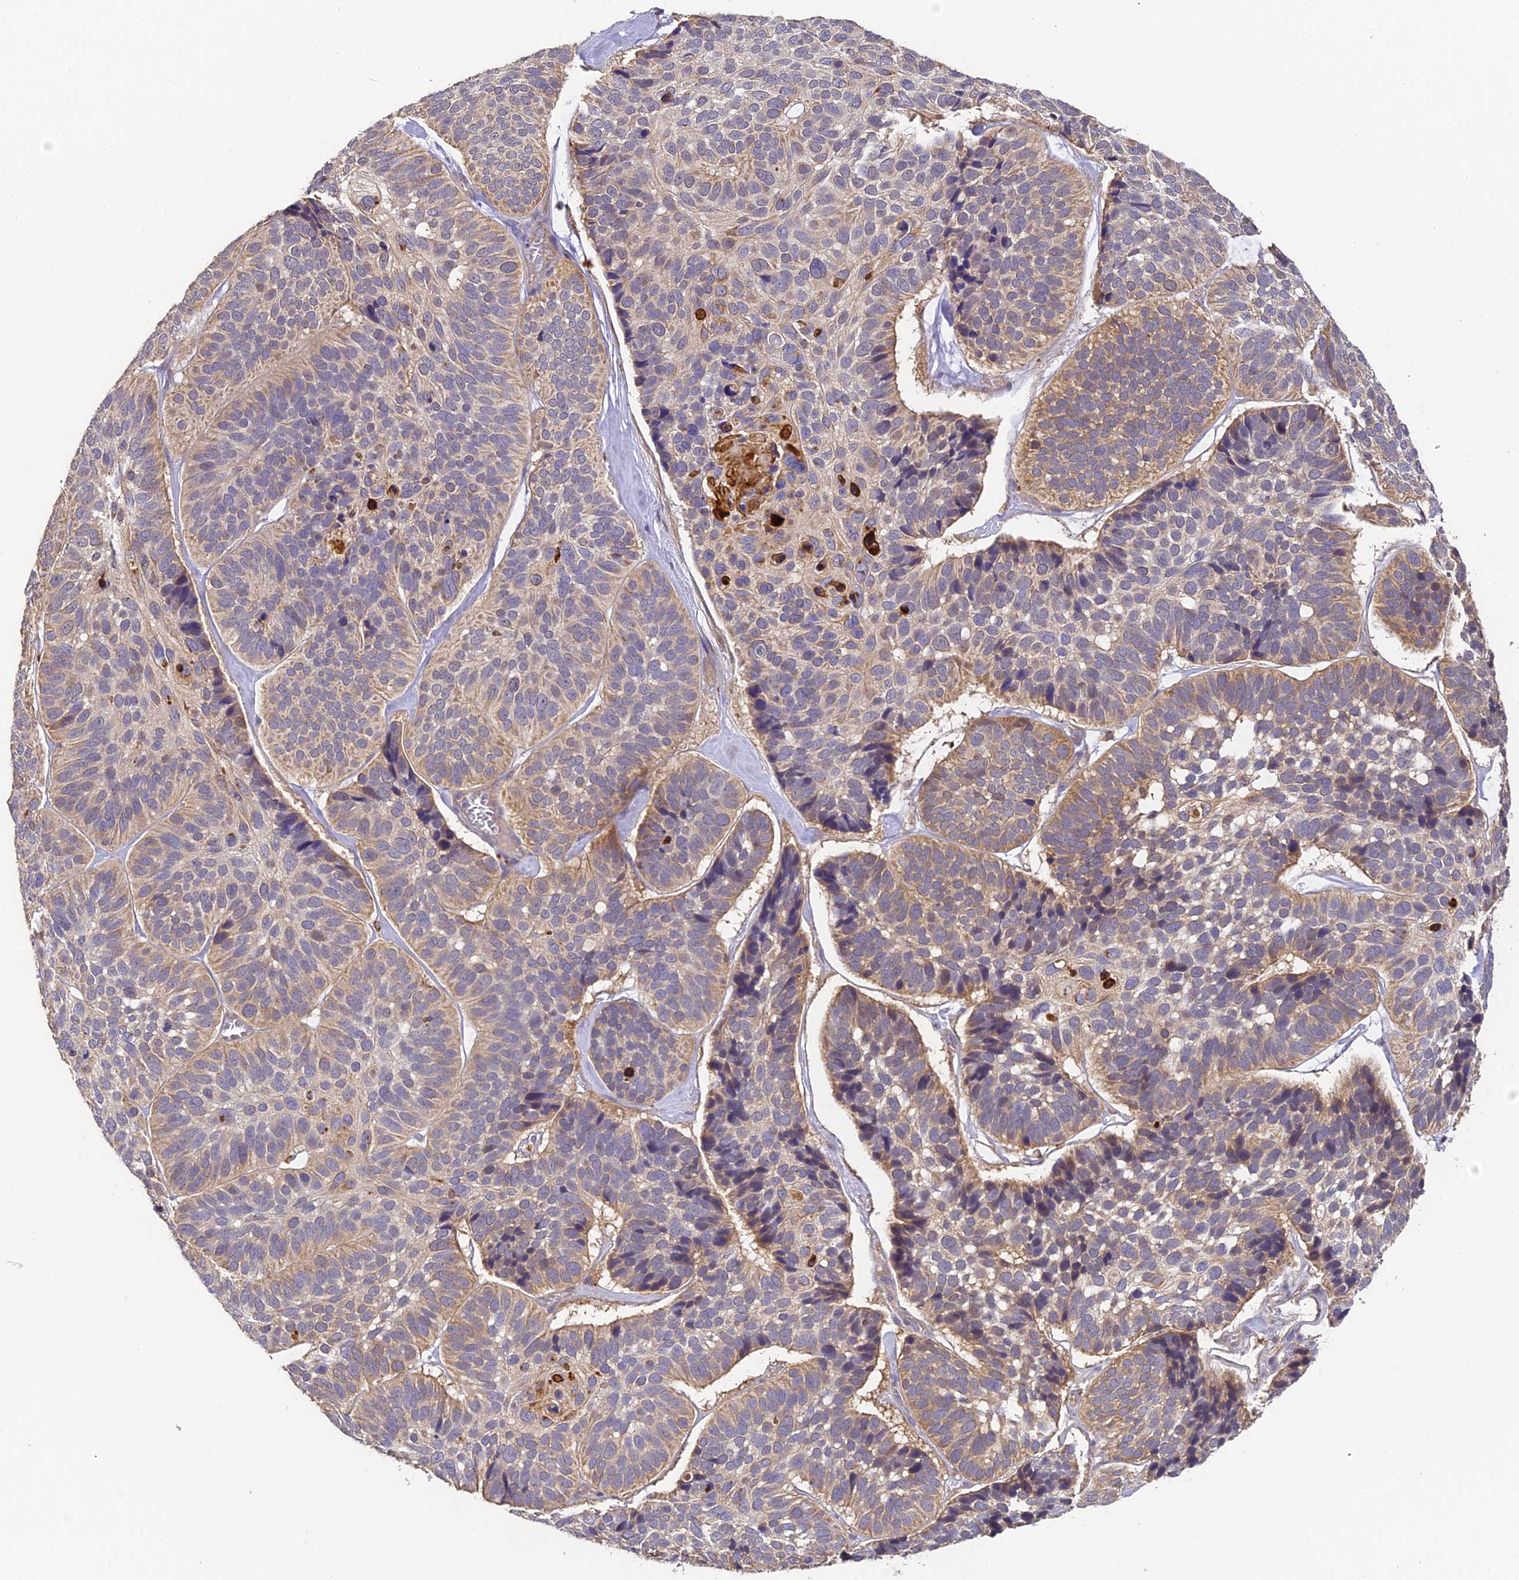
{"staining": {"intensity": "moderate", "quantity": "25%-75%", "location": "cytoplasmic/membranous"}, "tissue": "skin cancer", "cell_type": "Tumor cells", "image_type": "cancer", "snomed": [{"axis": "morphology", "description": "Basal cell carcinoma"}, {"axis": "topography", "description": "Skin"}], "caption": "Brown immunohistochemical staining in human skin cancer (basal cell carcinoma) exhibits moderate cytoplasmic/membranous positivity in about 25%-75% of tumor cells.", "gene": "YAE1", "patient": {"sex": "male", "age": 62}}